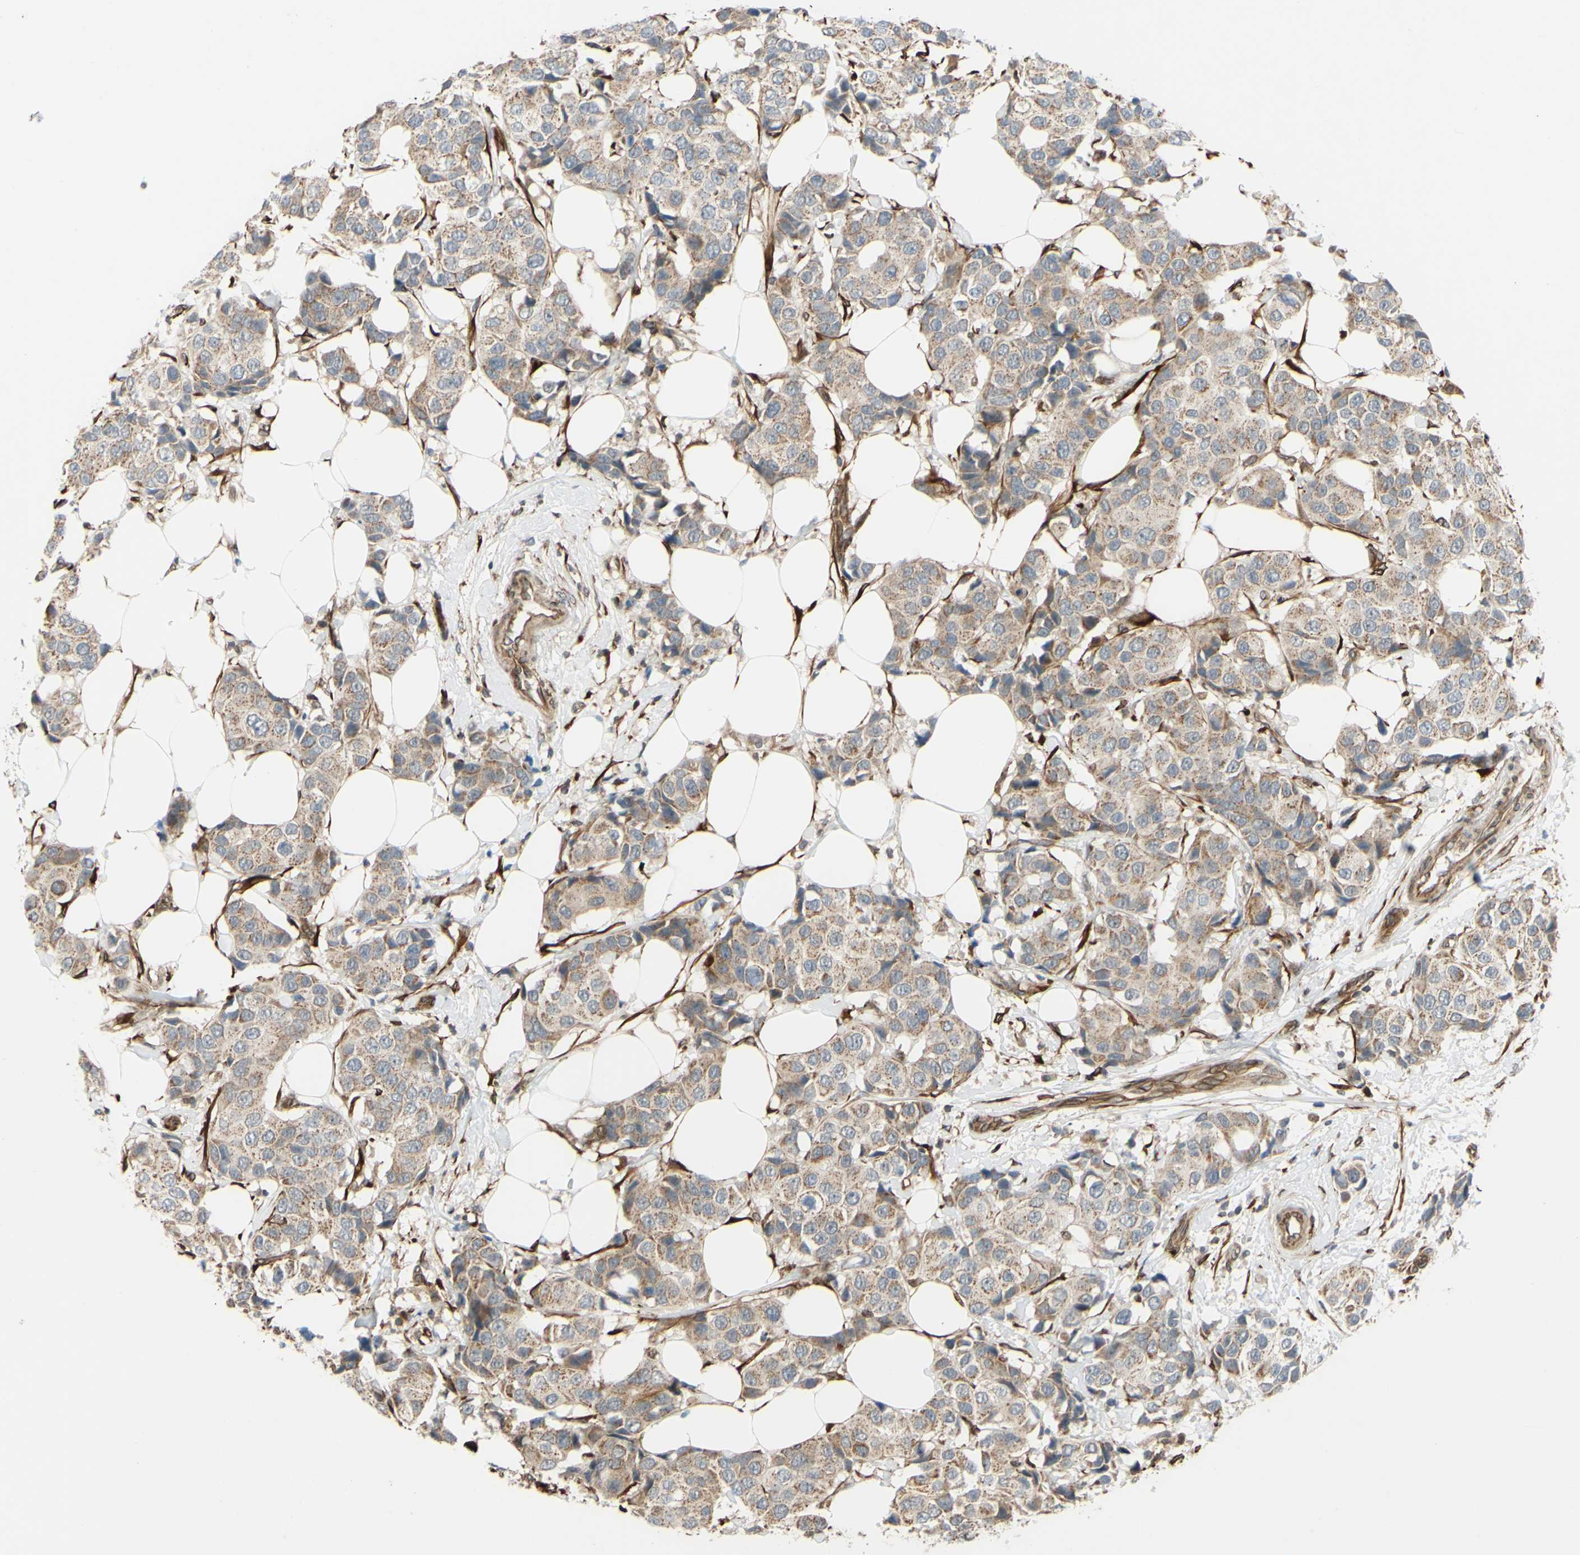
{"staining": {"intensity": "weak", "quantity": ">75%", "location": "cytoplasmic/membranous"}, "tissue": "breast cancer", "cell_type": "Tumor cells", "image_type": "cancer", "snomed": [{"axis": "morphology", "description": "Normal tissue, NOS"}, {"axis": "morphology", "description": "Duct carcinoma"}, {"axis": "topography", "description": "Breast"}], "caption": "The histopathology image shows immunohistochemical staining of breast invasive ductal carcinoma. There is weak cytoplasmic/membranous staining is appreciated in approximately >75% of tumor cells.", "gene": "PRAF2", "patient": {"sex": "female", "age": 39}}